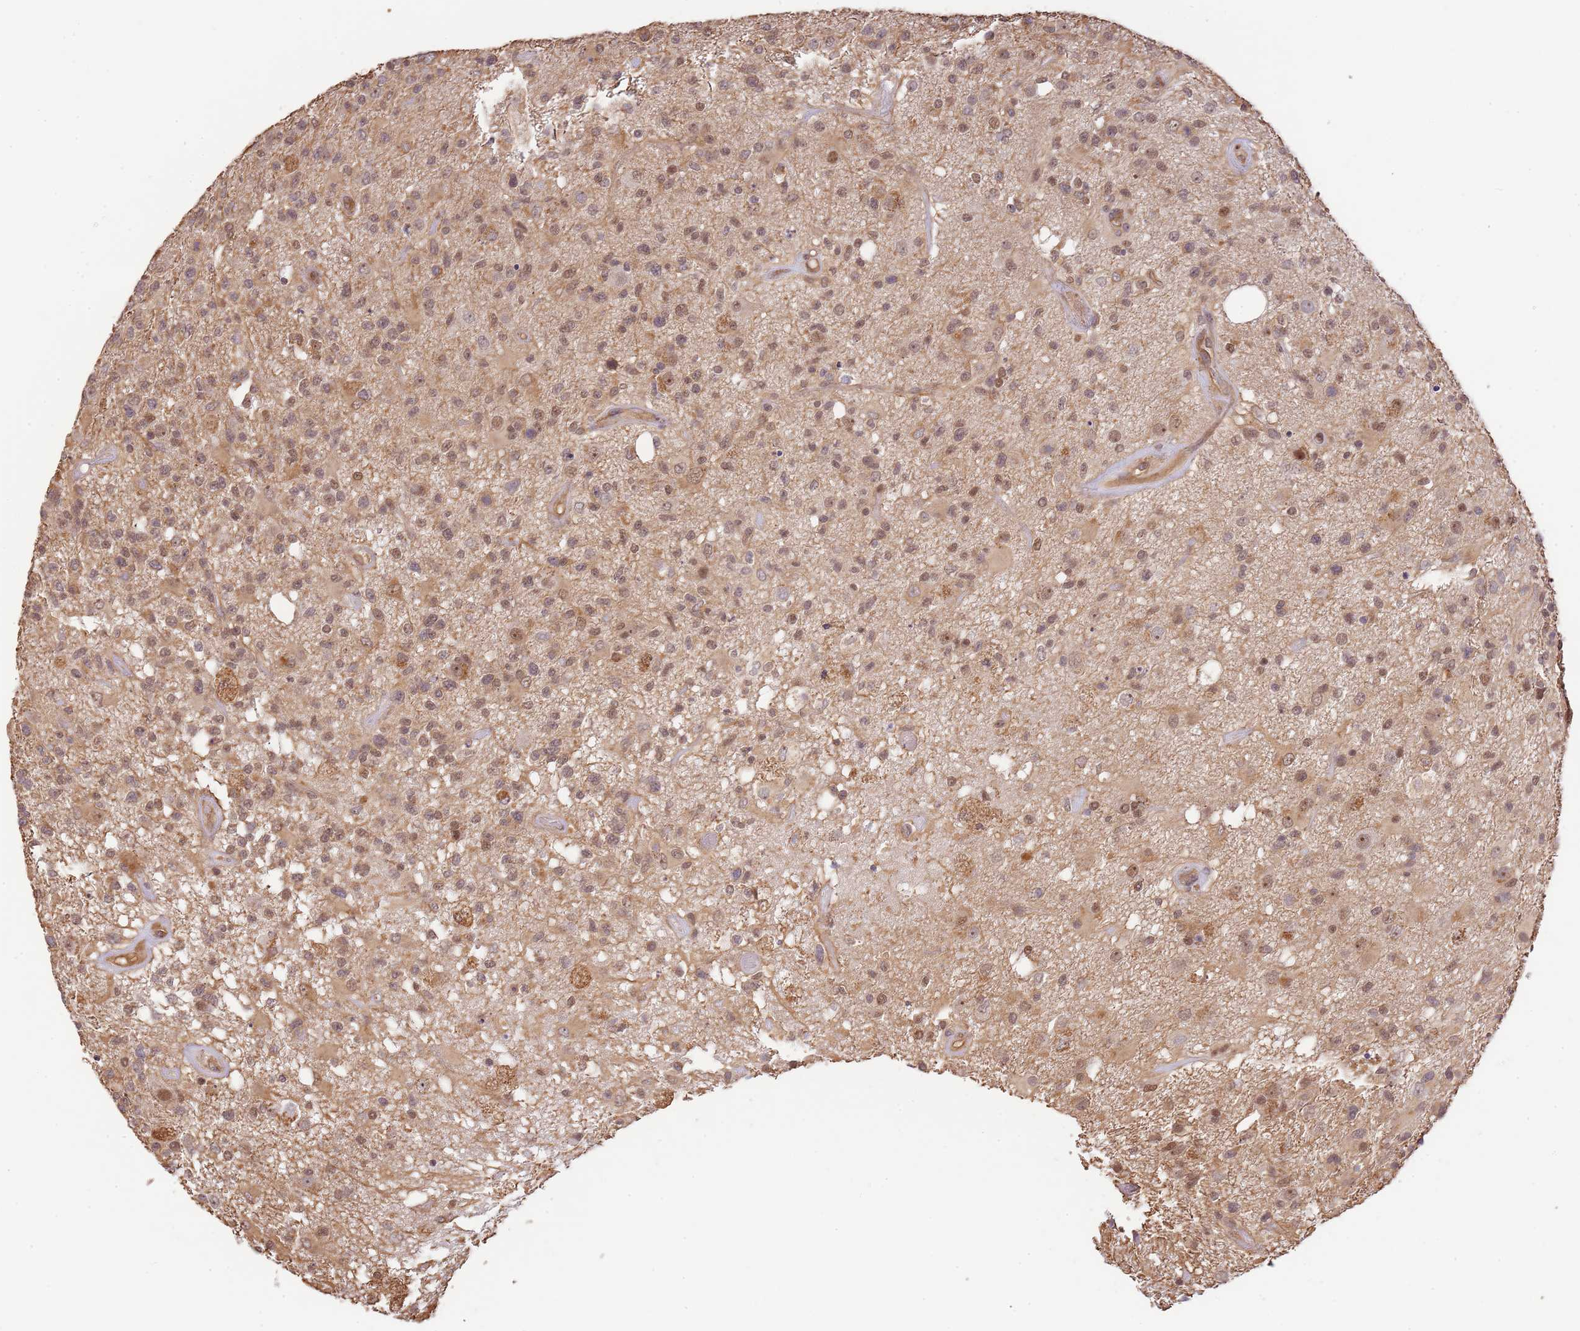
{"staining": {"intensity": "moderate", "quantity": ">75%", "location": "cytoplasmic/membranous,nuclear"}, "tissue": "glioma", "cell_type": "Tumor cells", "image_type": "cancer", "snomed": [{"axis": "morphology", "description": "Glioma, malignant, High grade"}, {"axis": "morphology", "description": "Glioblastoma, NOS"}, {"axis": "topography", "description": "Brain"}], "caption": "Human malignant glioma (high-grade) stained with a protein marker shows moderate staining in tumor cells.", "gene": "SURF2", "patient": {"sex": "male", "age": 60}}